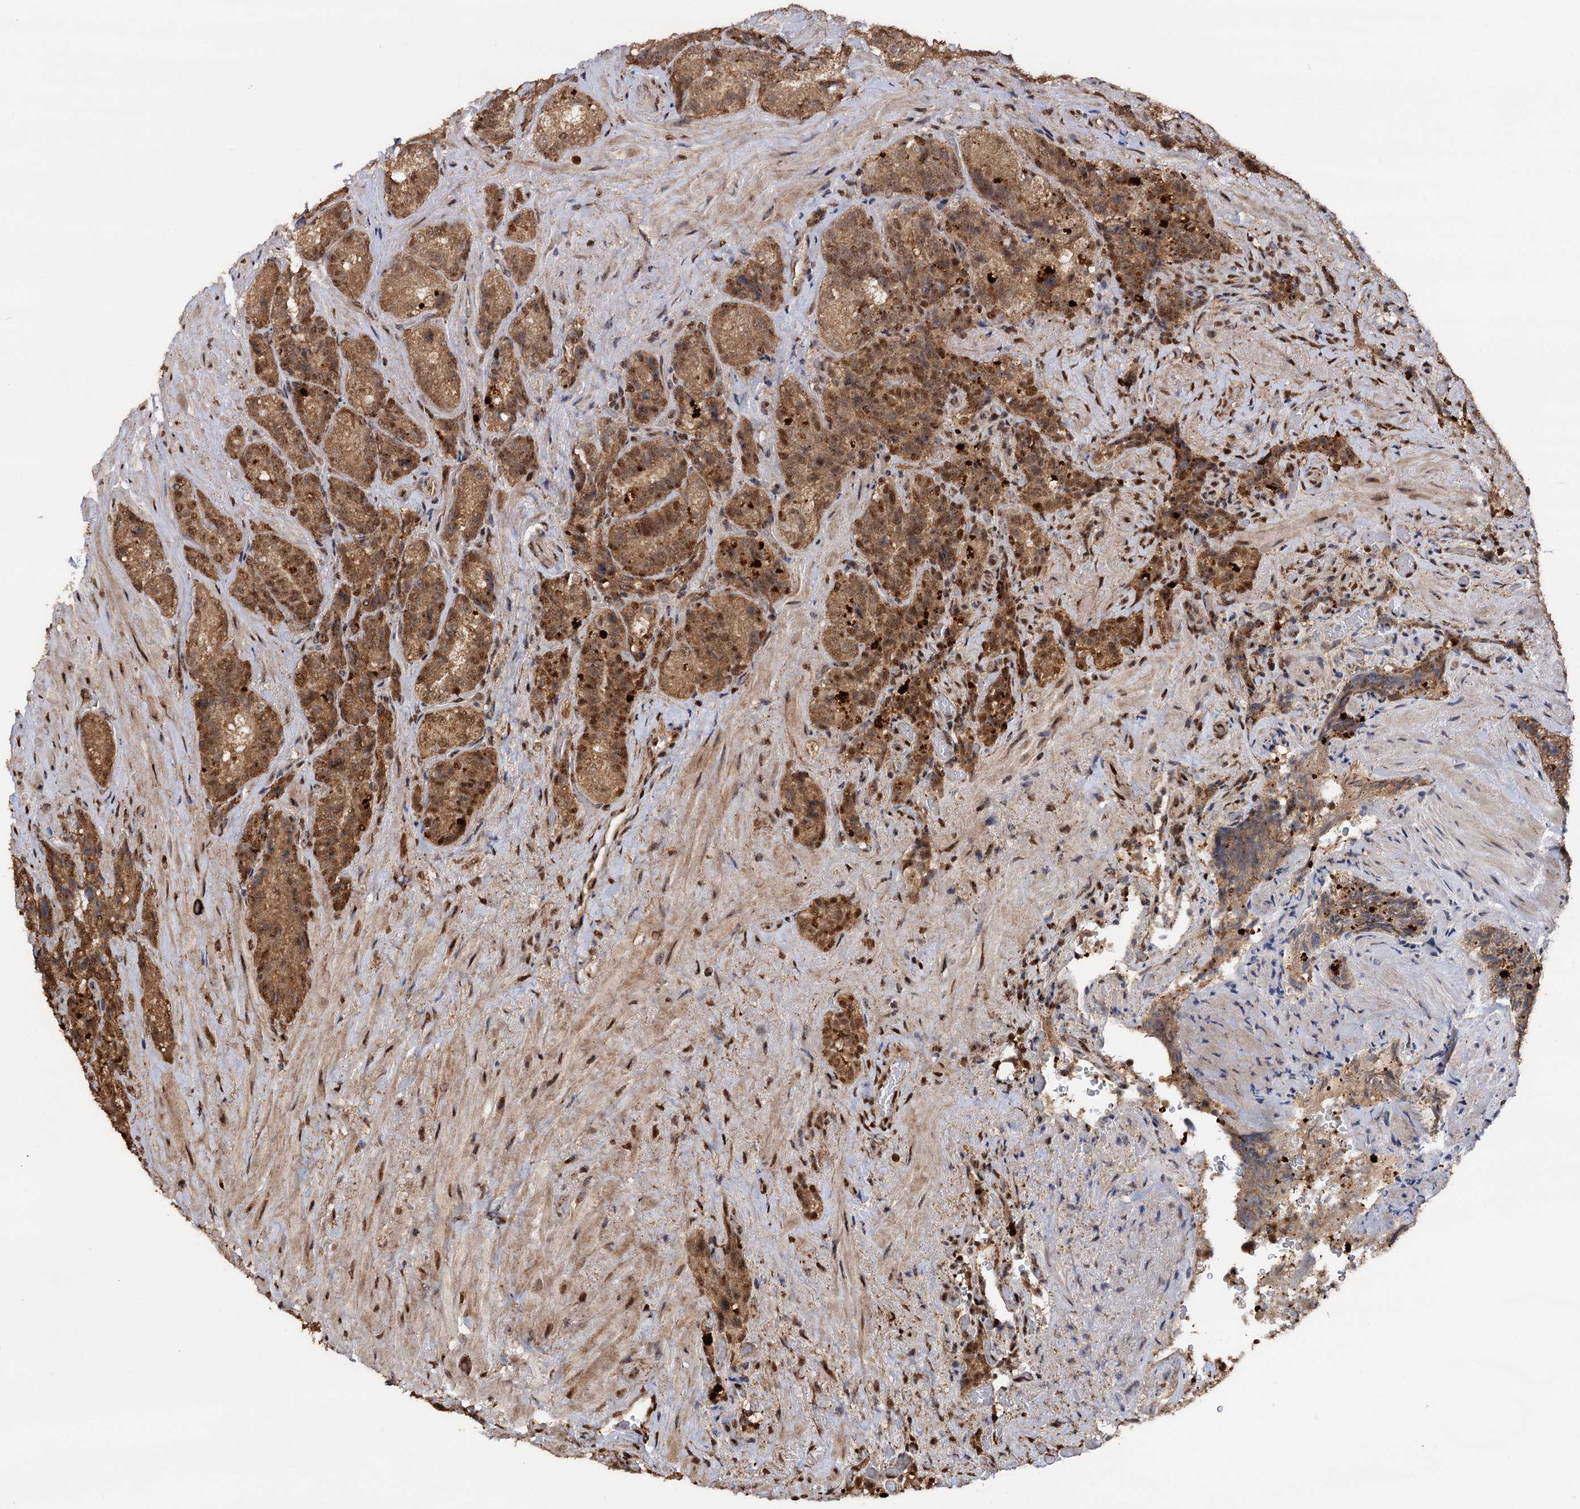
{"staining": {"intensity": "moderate", "quantity": ">75%", "location": "cytoplasmic/membranous,nuclear"}, "tissue": "seminal vesicle", "cell_type": "Glandular cells", "image_type": "normal", "snomed": [{"axis": "morphology", "description": "Normal tissue, NOS"}, {"axis": "topography", "description": "Prostate and seminal vesicle, NOS"}, {"axis": "topography", "description": "Prostate"}, {"axis": "topography", "description": "Seminal veicle"}], "caption": "This photomicrograph shows immunohistochemistry (IHC) staining of unremarkable seminal vesicle, with medium moderate cytoplasmic/membranous,nuclear positivity in approximately >75% of glandular cells.", "gene": "PIGB", "patient": {"sex": "male", "age": 67}}